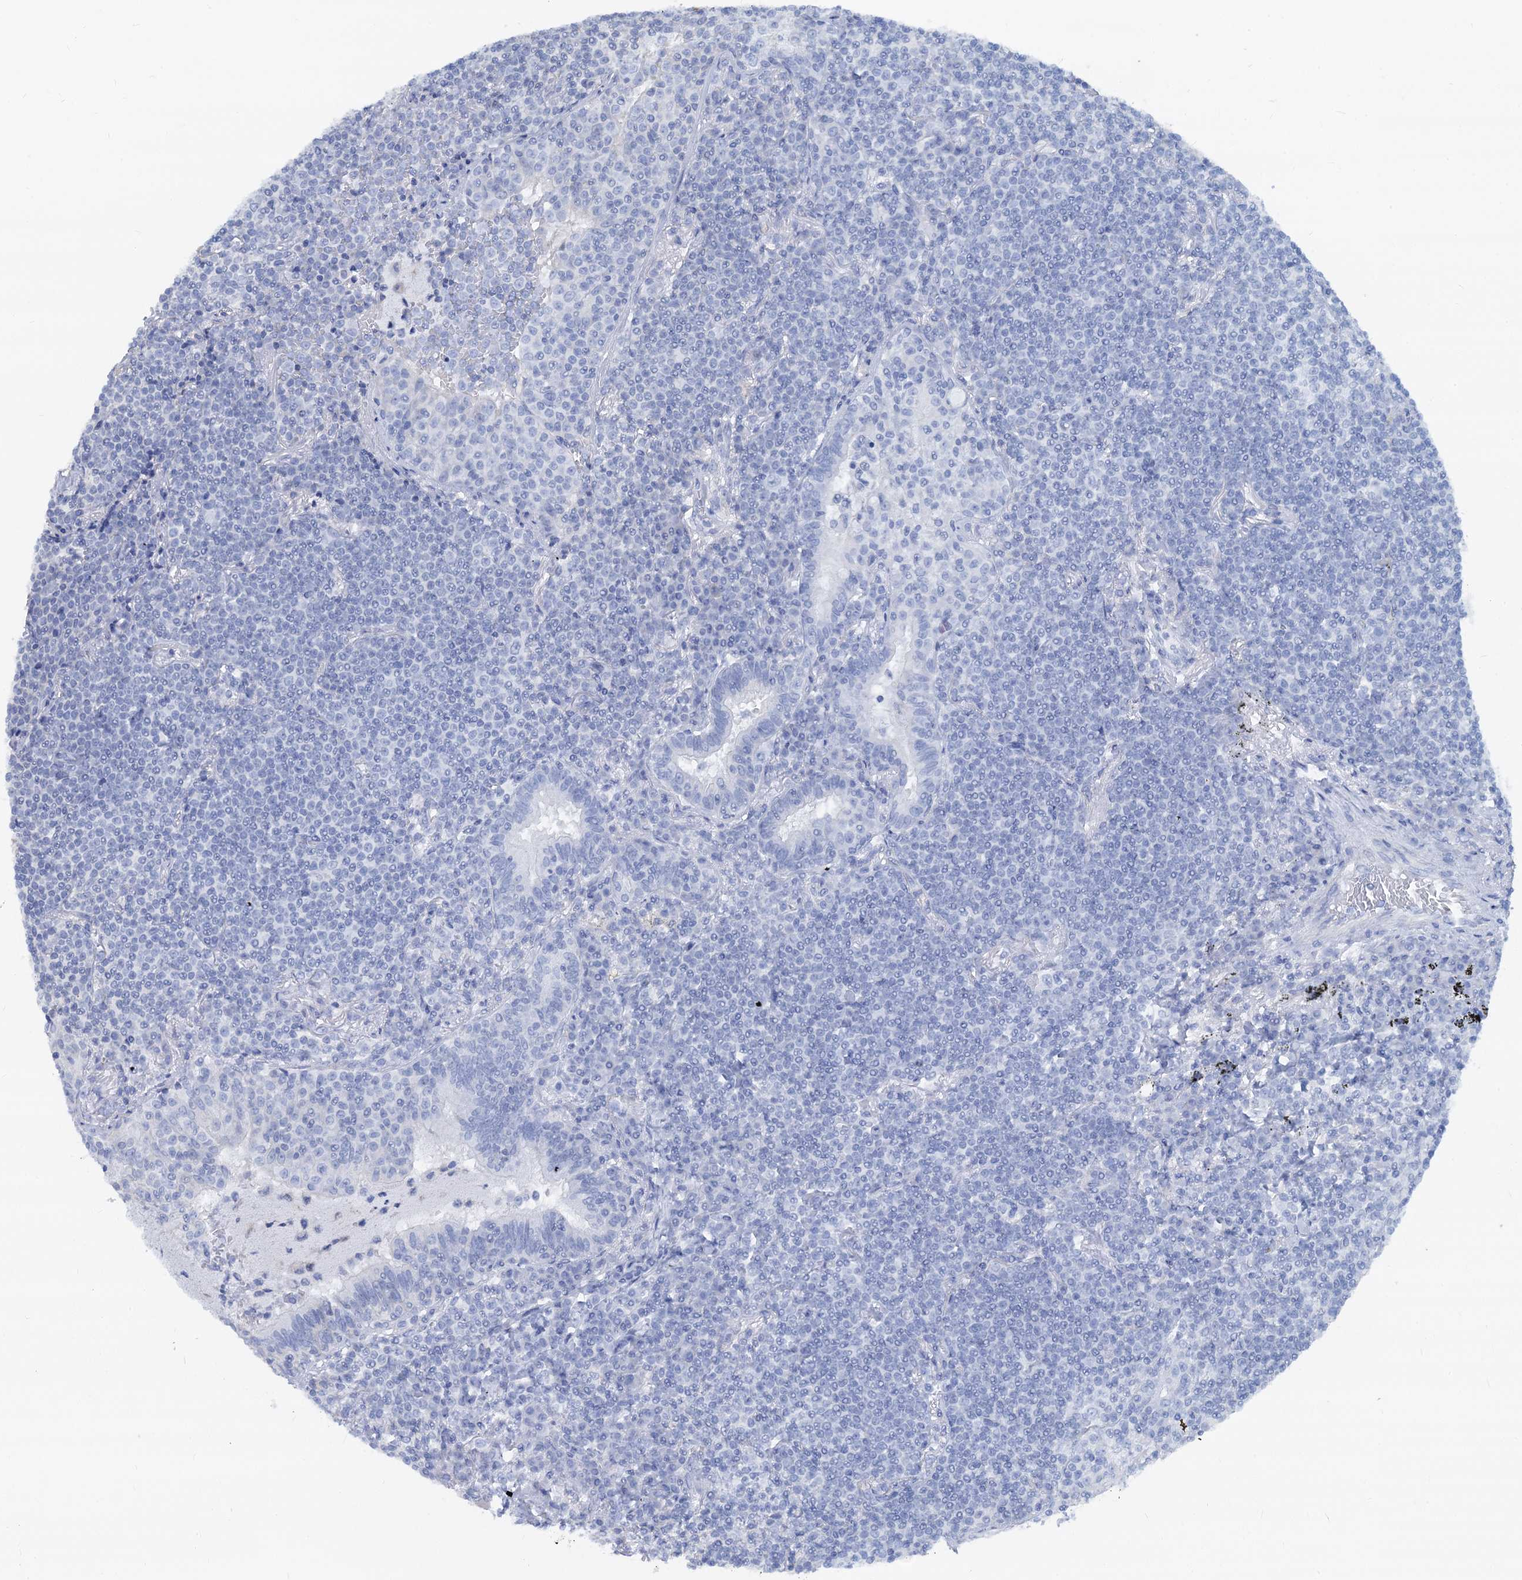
{"staining": {"intensity": "negative", "quantity": "none", "location": "none"}, "tissue": "lymphoma", "cell_type": "Tumor cells", "image_type": "cancer", "snomed": [{"axis": "morphology", "description": "Malignant lymphoma, non-Hodgkin's type, Low grade"}, {"axis": "topography", "description": "Lung"}], "caption": "Immunohistochemistry of human low-grade malignant lymphoma, non-Hodgkin's type exhibits no expression in tumor cells. (Stains: DAB (3,3'-diaminobenzidine) immunohistochemistry with hematoxylin counter stain, Microscopy: brightfield microscopy at high magnification).", "gene": "RBP3", "patient": {"sex": "female", "age": 71}}